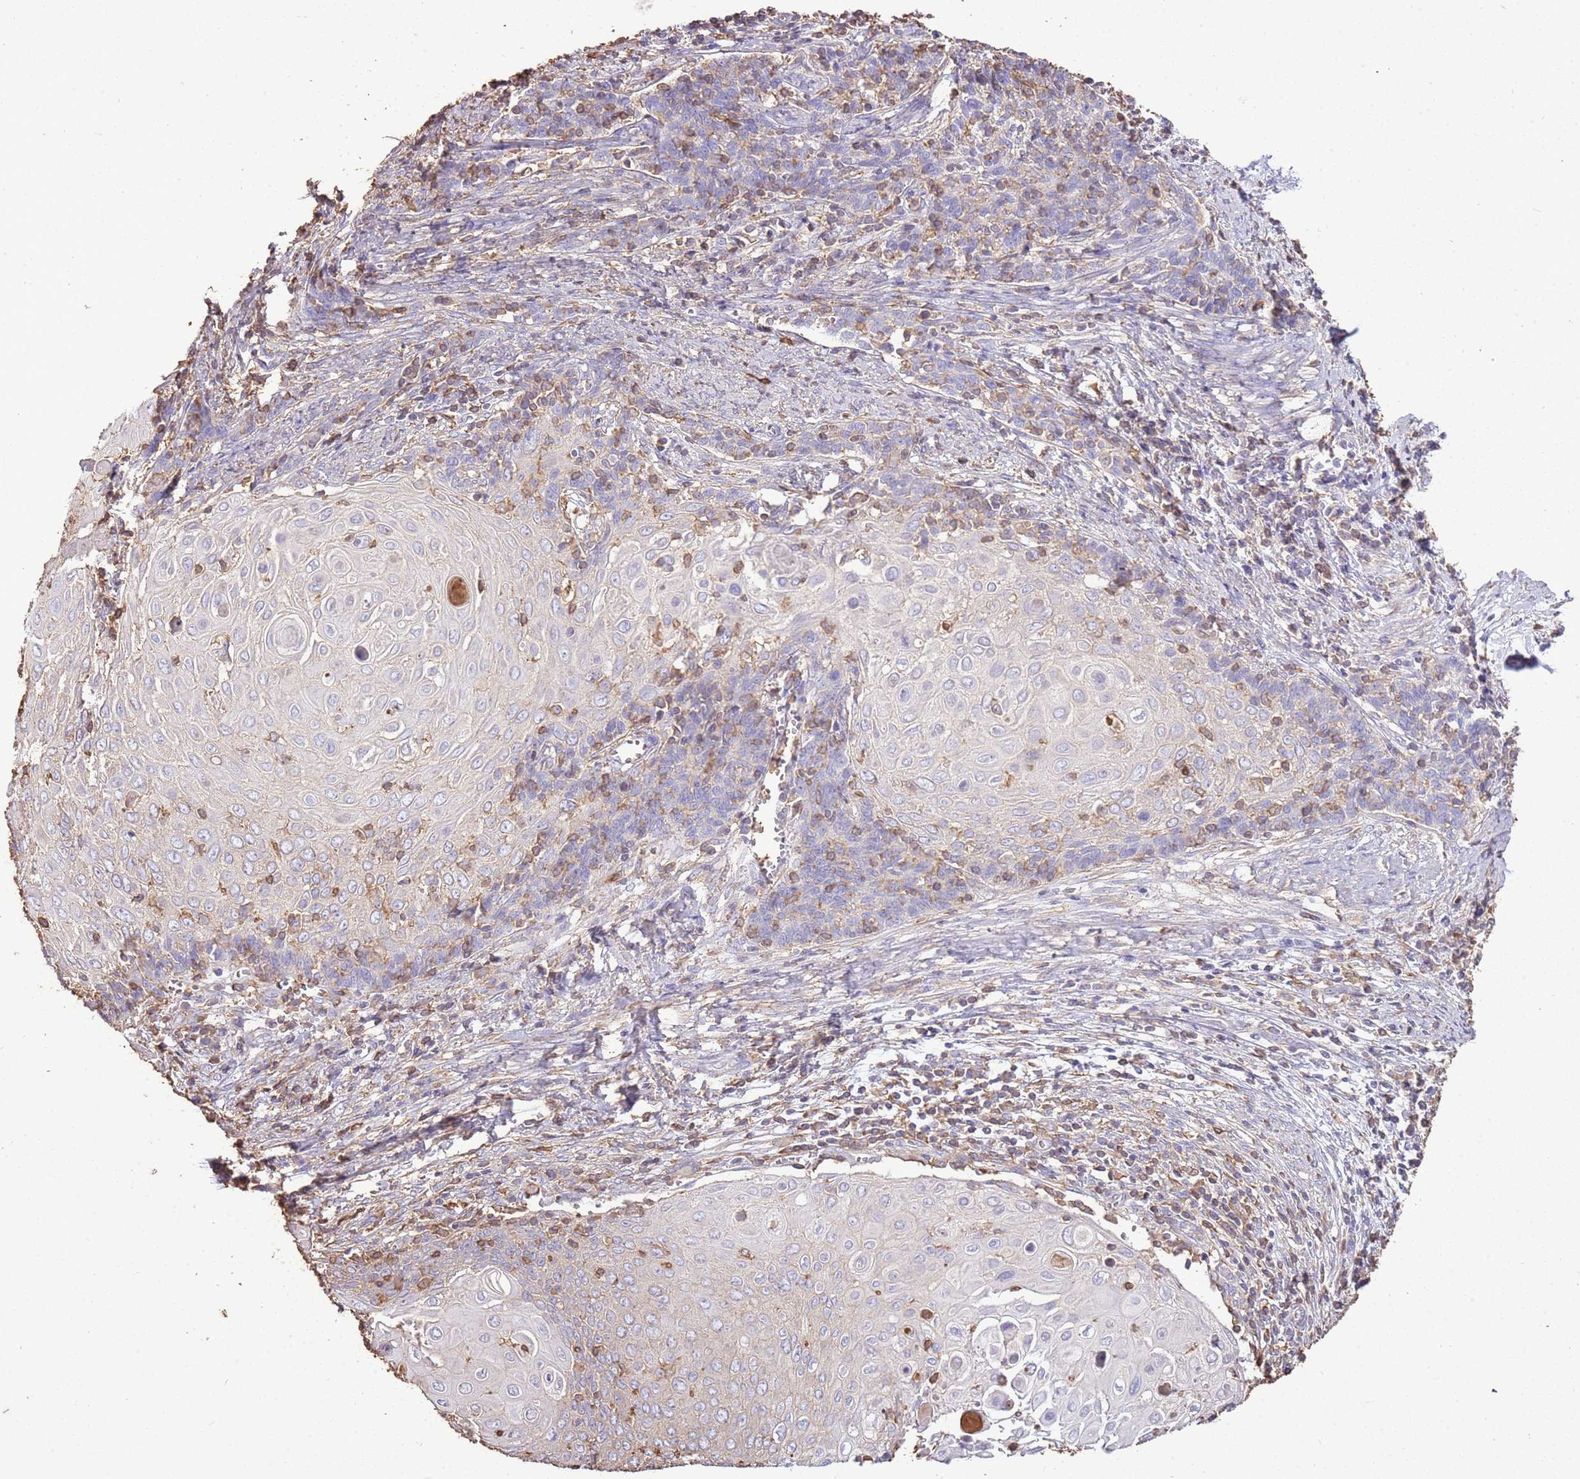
{"staining": {"intensity": "negative", "quantity": "none", "location": "none"}, "tissue": "cervical cancer", "cell_type": "Tumor cells", "image_type": "cancer", "snomed": [{"axis": "morphology", "description": "Squamous cell carcinoma, NOS"}, {"axis": "topography", "description": "Cervix"}], "caption": "There is no significant expression in tumor cells of squamous cell carcinoma (cervical).", "gene": "ARL10", "patient": {"sex": "female", "age": 39}}